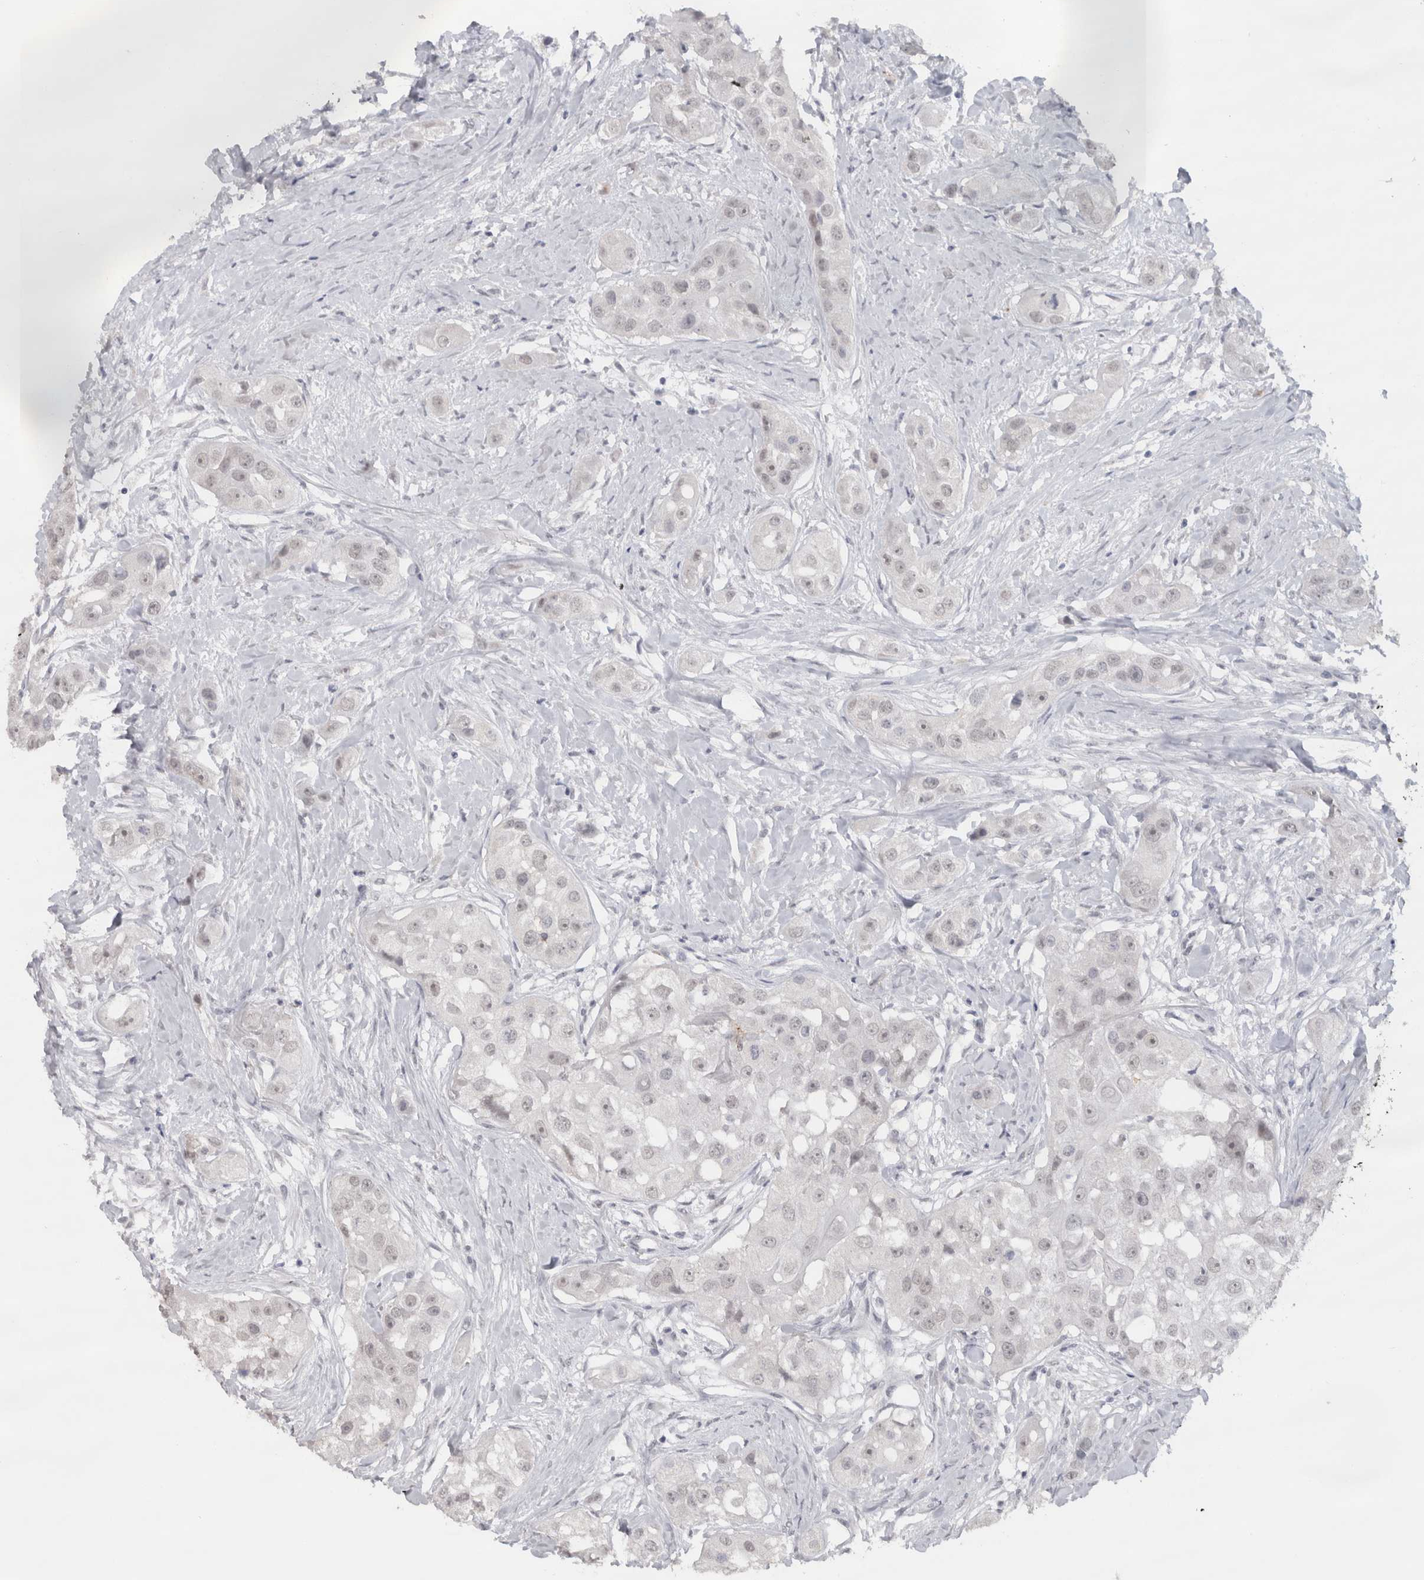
{"staining": {"intensity": "weak", "quantity": "25%-75%", "location": "nuclear"}, "tissue": "head and neck cancer", "cell_type": "Tumor cells", "image_type": "cancer", "snomed": [{"axis": "morphology", "description": "Normal tissue, NOS"}, {"axis": "morphology", "description": "Squamous cell carcinoma, NOS"}, {"axis": "topography", "description": "Skeletal muscle"}, {"axis": "topography", "description": "Head-Neck"}], "caption": "The image shows immunohistochemical staining of head and neck cancer (squamous cell carcinoma). There is weak nuclear positivity is seen in about 25%-75% of tumor cells.", "gene": "CDH17", "patient": {"sex": "male", "age": 51}}